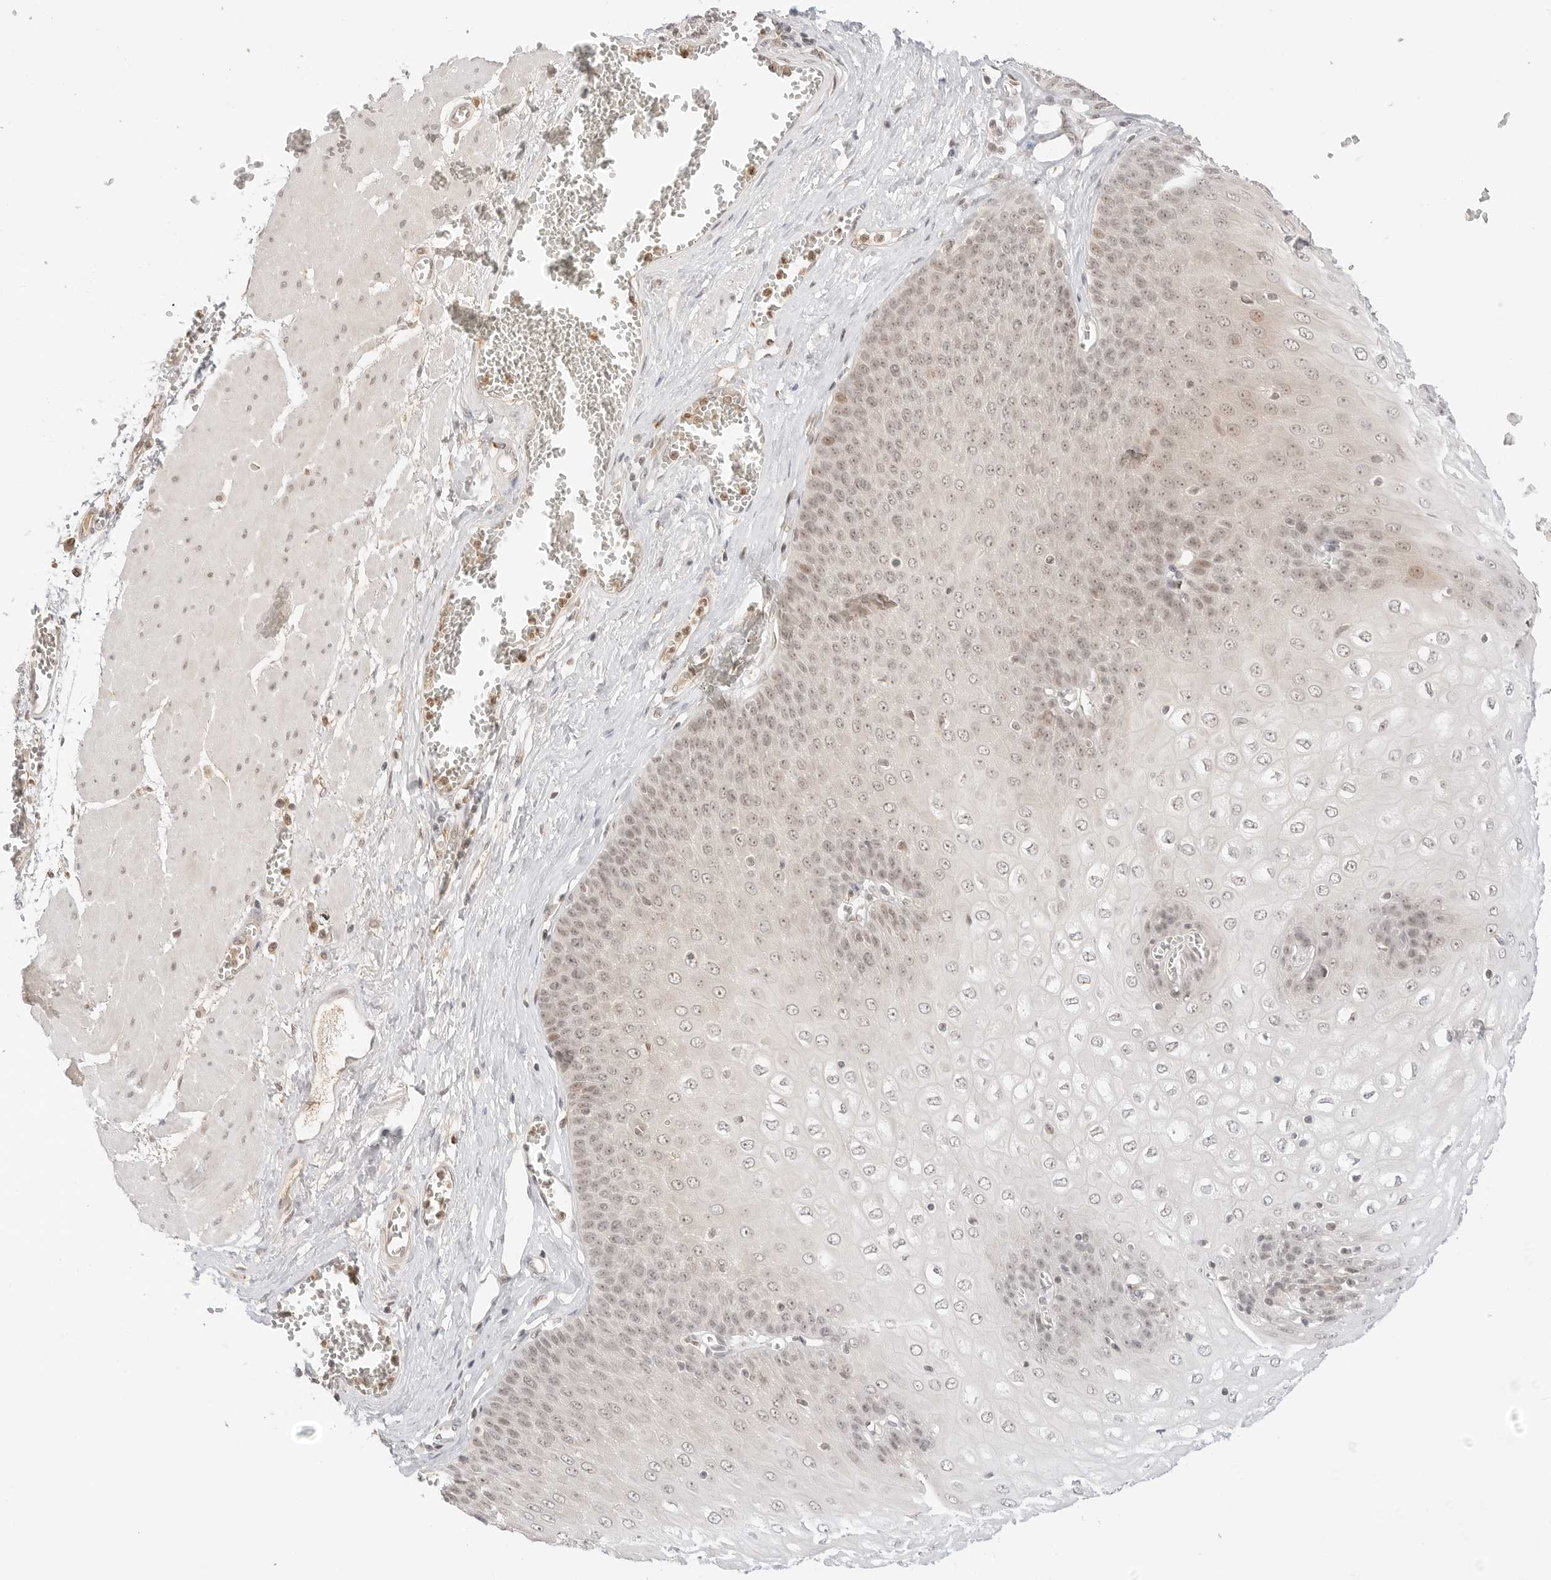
{"staining": {"intensity": "moderate", "quantity": "<25%", "location": "nuclear"}, "tissue": "esophagus", "cell_type": "Squamous epithelial cells", "image_type": "normal", "snomed": [{"axis": "morphology", "description": "Normal tissue, NOS"}, {"axis": "topography", "description": "Esophagus"}], "caption": "This image exhibits immunohistochemistry (IHC) staining of unremarkable human esophagus, with low moderate nuclear positivity in about <25% of squamous epithelial cells.", "gene": "RPS6KL1", "patient": {"sex": "male", "age": 60}}